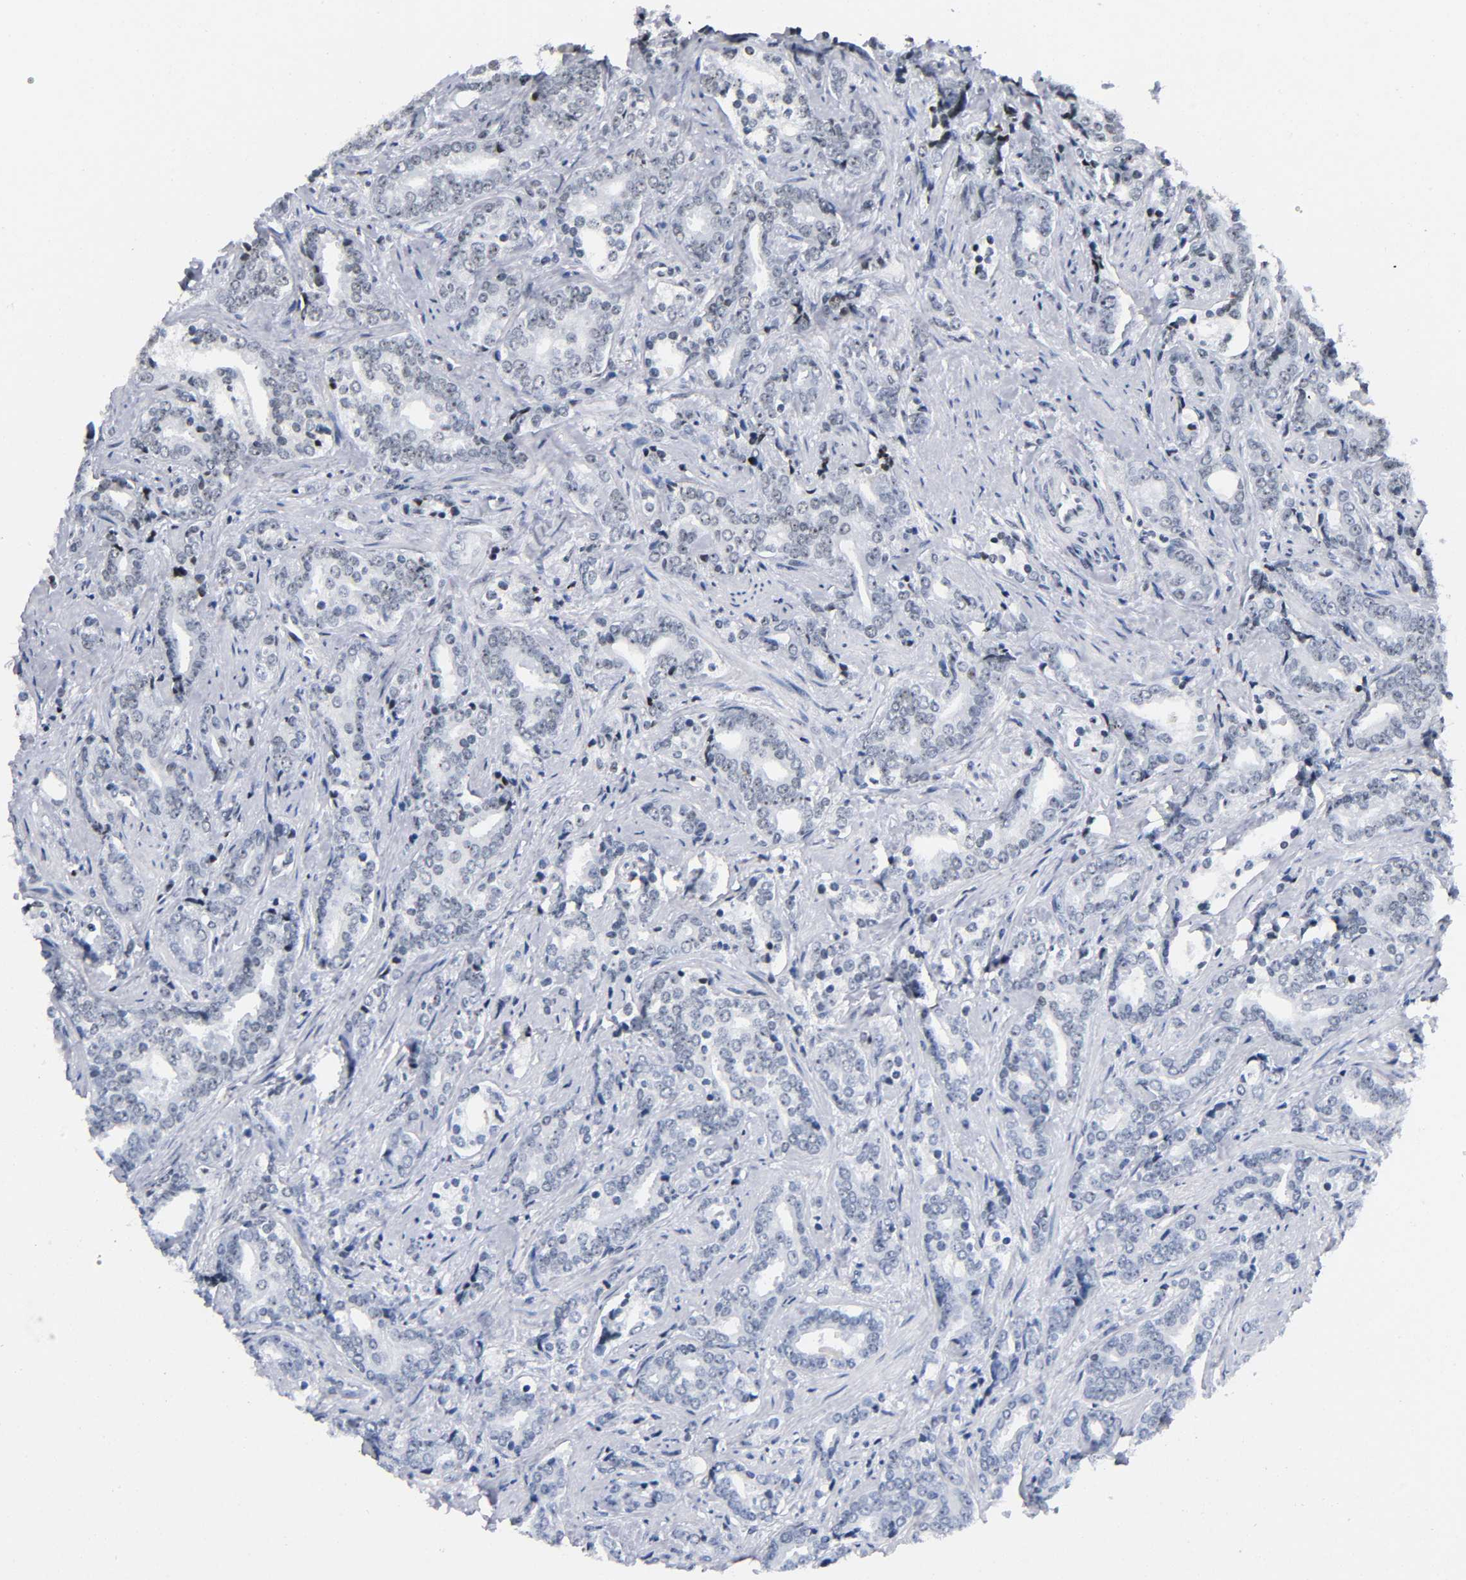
{"staining": {"intensity": "moderate", "quantity": "25%-75%", "location": "nuclear"}, "tissue": "prostate cancer", "cell_type": "Tumor cells", "image_type": "cancer", "snomed": [{"axis": "morphology", "description": "Adenocarcinoma, High grade"}, {"axis": "topography", "description": "Prostate"}], "caption": "An image showing moderate nuclear staining in about 25%-75% of tumor cells in high-grade adenocarcinoma (prostate), as visualized by brown immunohistochemical staining.", "gene": "UBTF", "patient": {"sex": "male", "age": 67}}